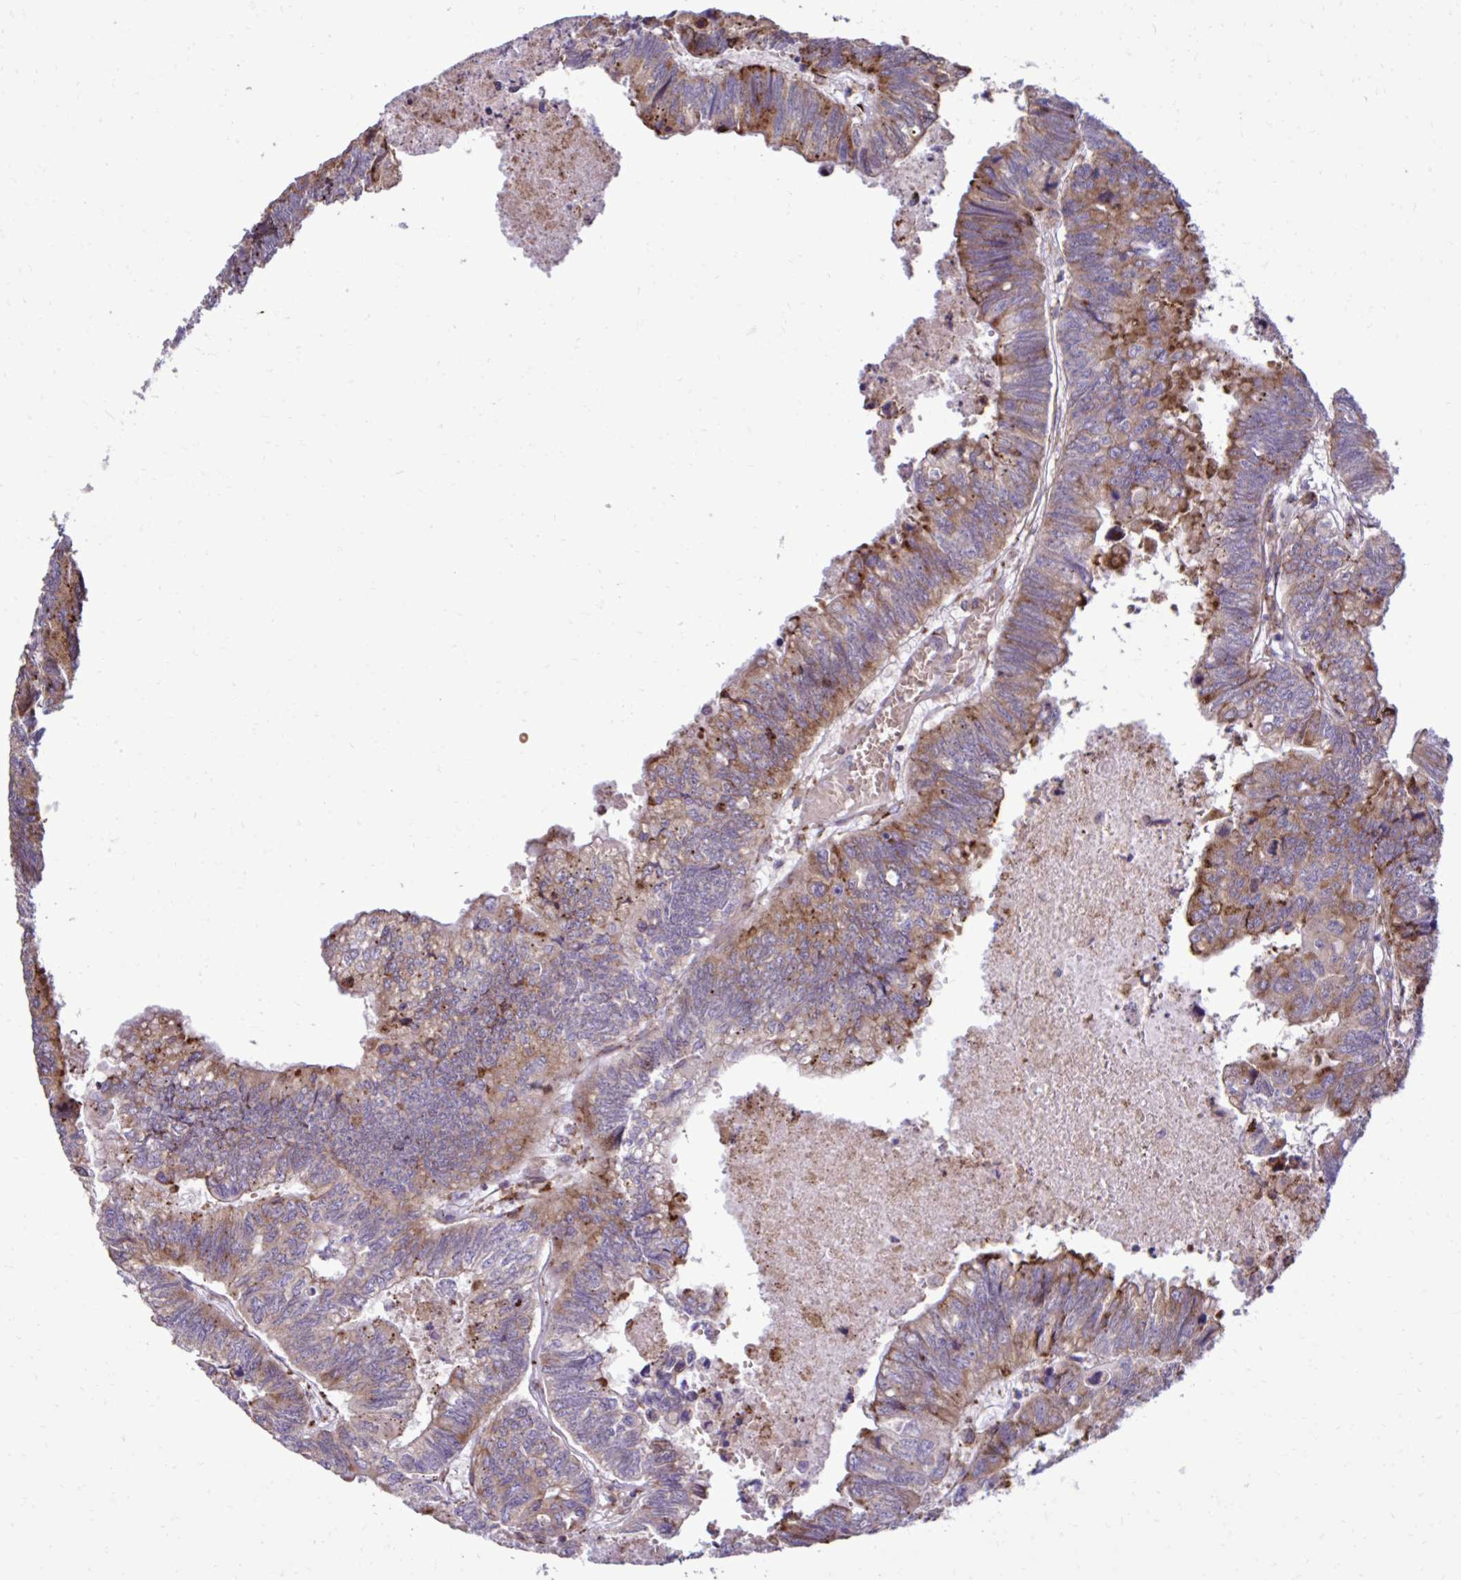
{"staining": {"intensity": "moderate", "quantity": "25%-75%", "location": "cytoplasmic/membranous"}, "tissue": "colorectal cancer", "cell_type": "Tumor cells", "image_type": "cancer", "snomed": [{"axis": "morphology", "description": "Adenocarcinoma, NOS"}, {"axis": "topography", "description": "Colon"}], "caption": "The immunohistochemical stain highlights moderate cytoplasmic/membranous staining in tumor cells of colorectal adenocarcinoma tissue. (DAB IHC with brightfield microscopy, high magnification).", "gene": "LIMS1", "patient": {"sex": "male", "age": 62}}